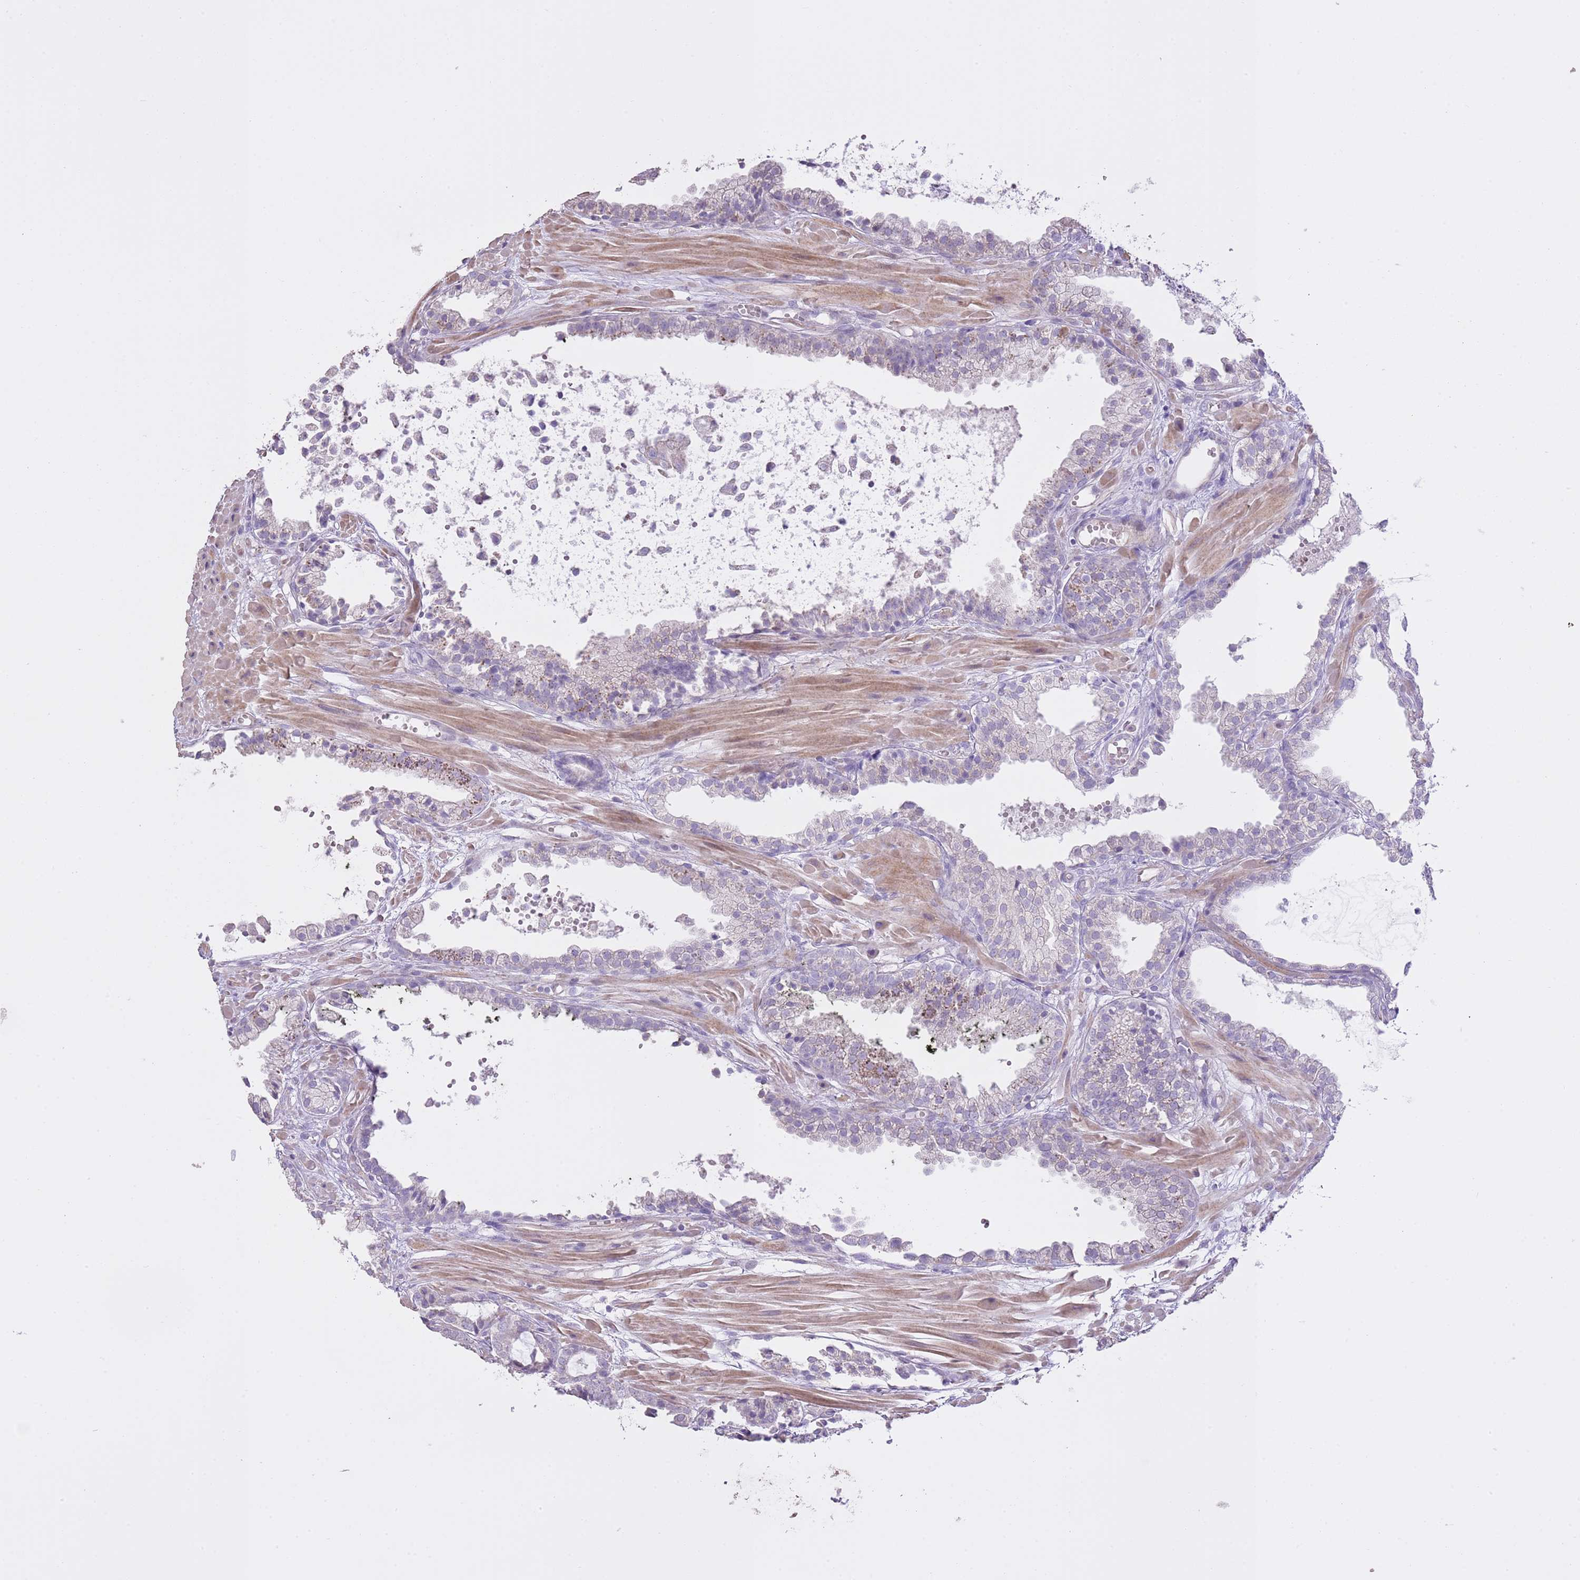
{"staining": {"intensity": "moderate", "quantity": "<25%", "location": "nuclear"}, "tissue": "prostate cancer", "cell_type": "Tumor cells", "image_type": "cancer", "snomed": [{"axis": "morphology", "description": "Adenocarcinoma, High grade"}, {"axis": "topography", "description": "Prostate"}], "caption": "Prostate cancer (adenocarcinoma (high-grade)) stained with a brown dye exhibits moderate nuclear positive positivity in about <25% of tumor cells.", "gene": "GMNN", "patient": {"sex": "male", "age": 71}}